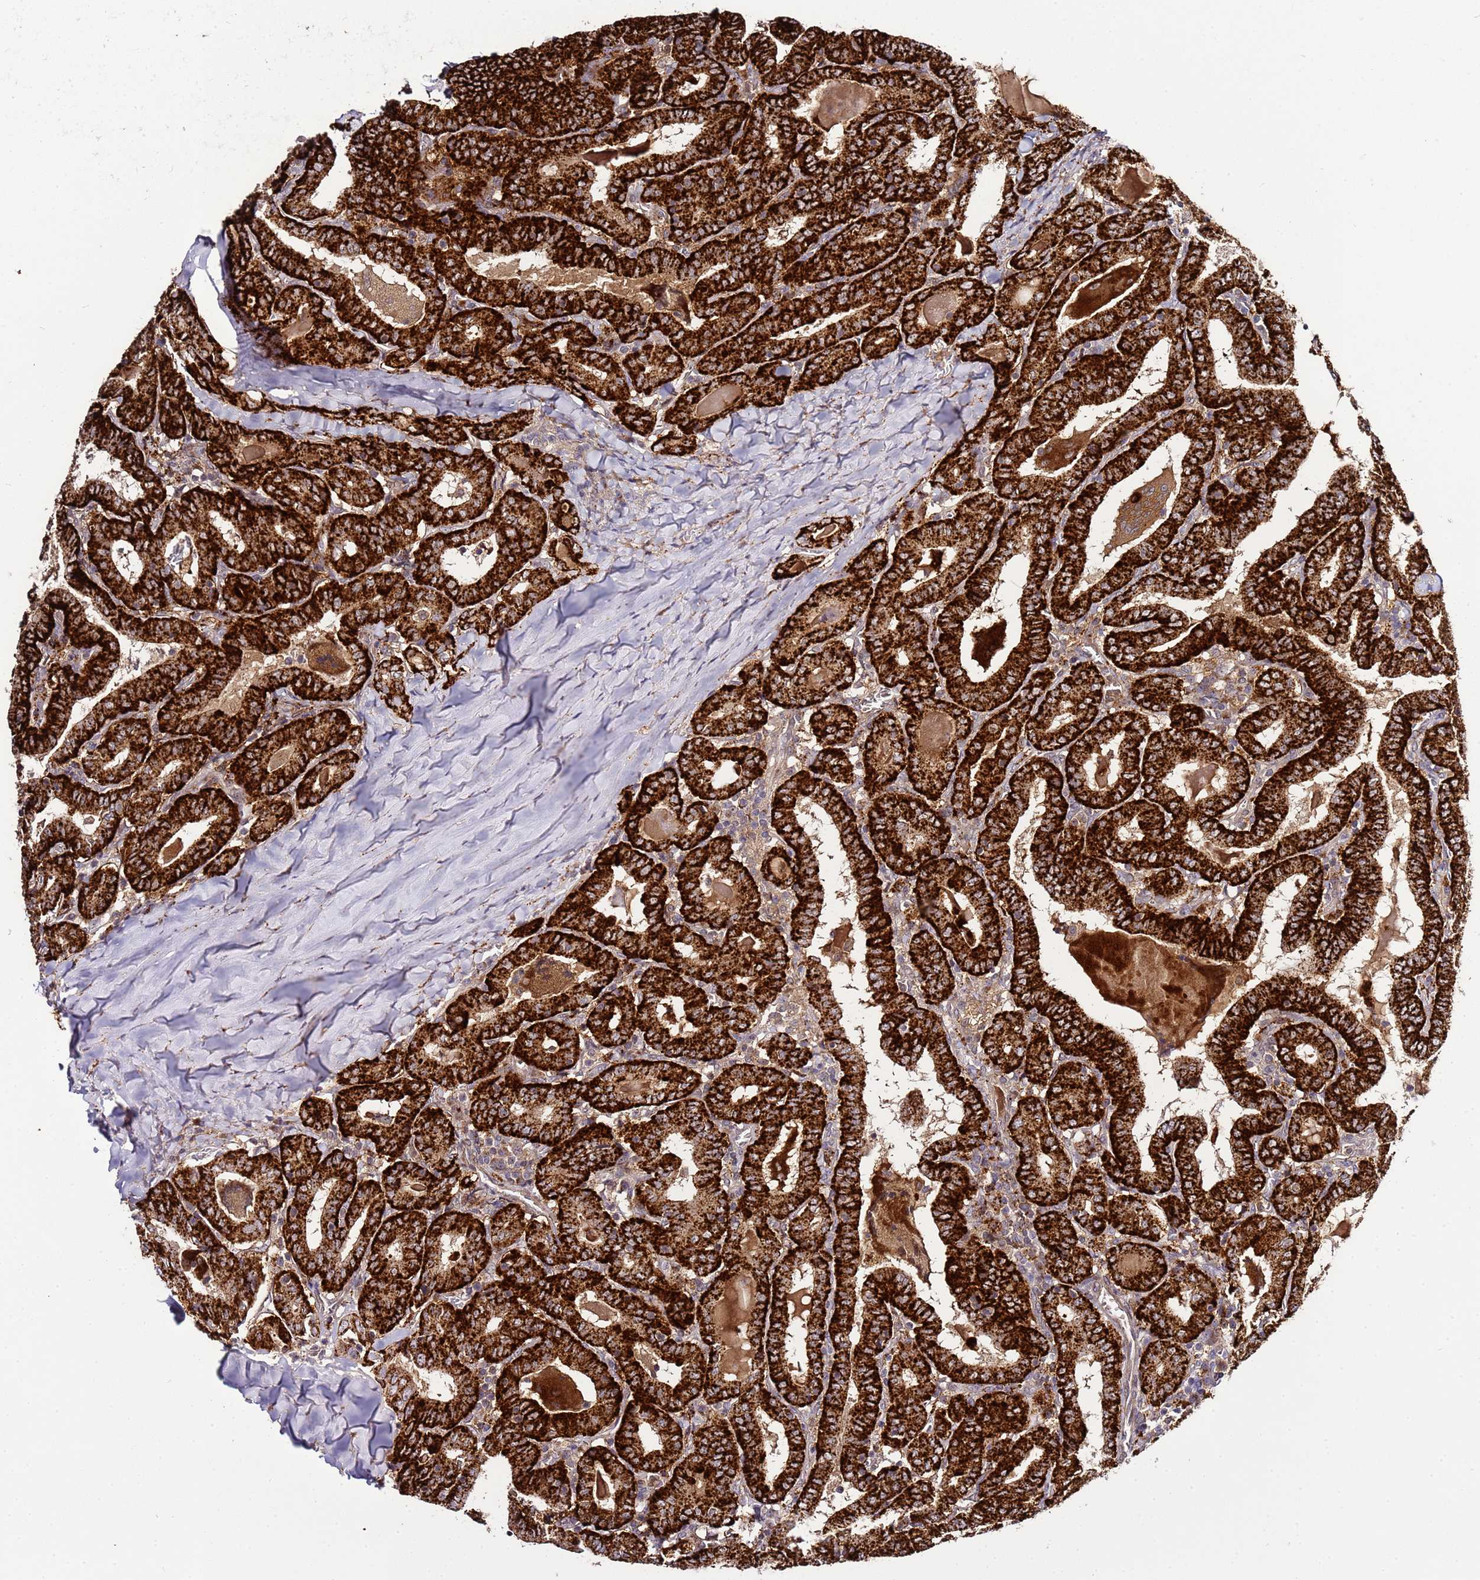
{"staining": {"intensity": "strong", "quantity": ">75%", "location": "cytoplasmic/membranous"}, "tissue": "thyroid cancer", "cell_type": "Tumor cells", "image_type": "cancer", "snomed": [{"axis": "morphology", "description": "Papillary adenocarcinoma, NOS"}, {"axis": "topography", "description": "Thyroid gland"}], "caption": "Immunohistochemical staining of human thyroid cancer exhibits strong cytoplasmic/membranous protein expression in approximately >75% of tumor cells.", "gene": "PVRIG", "patient": {"sex": "female", "age": 72}}